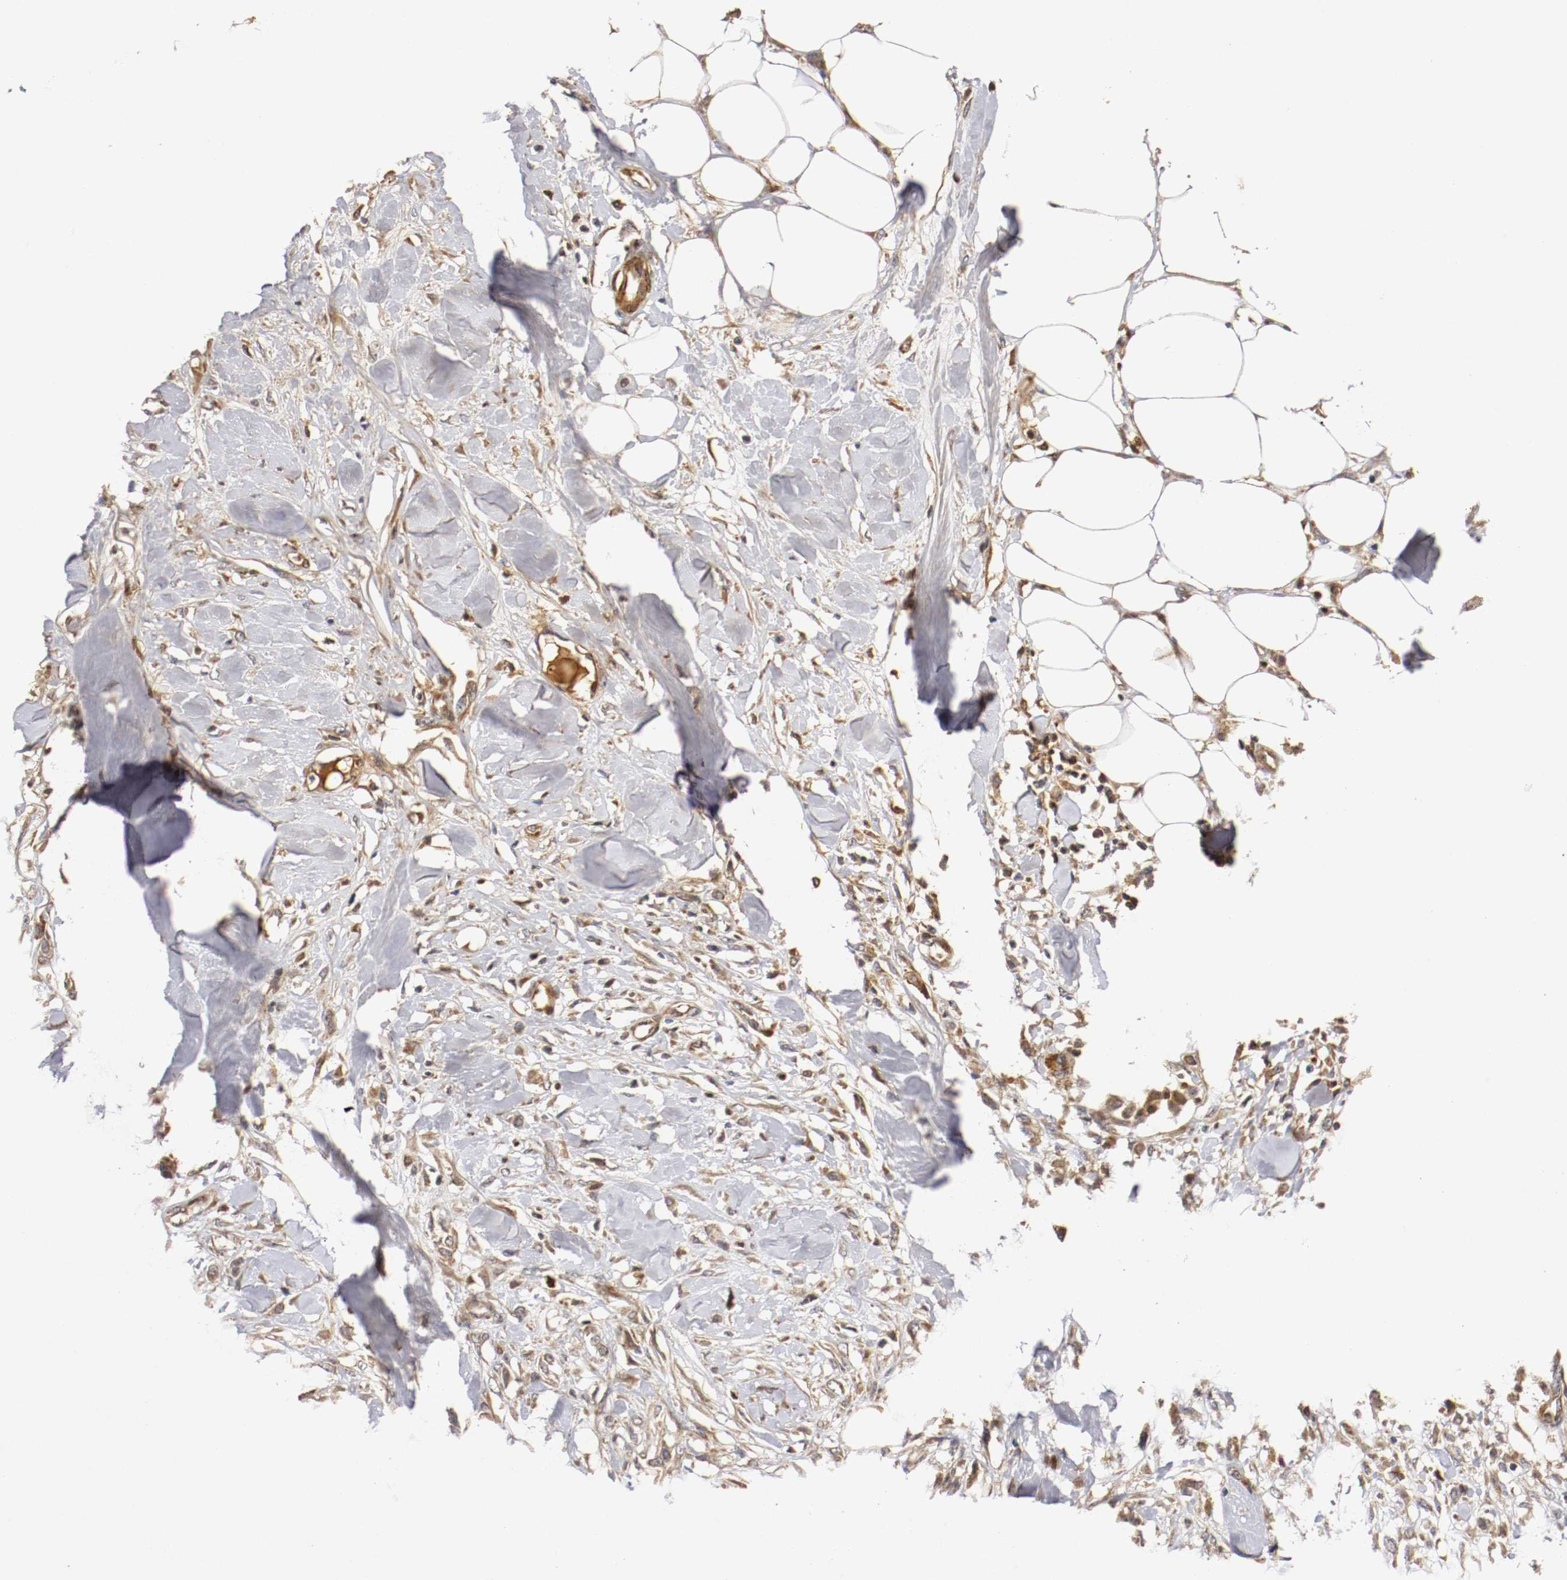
{"staining": {"intensity": "weak", "quantity": "25%-75%", "location": "cytoplasmic/membranous"}, "tissue": "skin cancer", "cell_type": "Tumor cells", "image_type": "cancer", "snomed": [{"axis": "morphology", "description": "Normal tissue, NOS"}, {"axis": "morphology", "description": "Squamous cell carcinoma, NOS"}, {"axis": "topography", "description": "Skin"}], "caption": "This is an image of immunohistochemistry staining of skin cancer, which shows weak expression in the cytoplasmic/membranous of tumor cells.", "gene": "TNFRSF1B", "patient": {"sex": "female", "age": 59}}